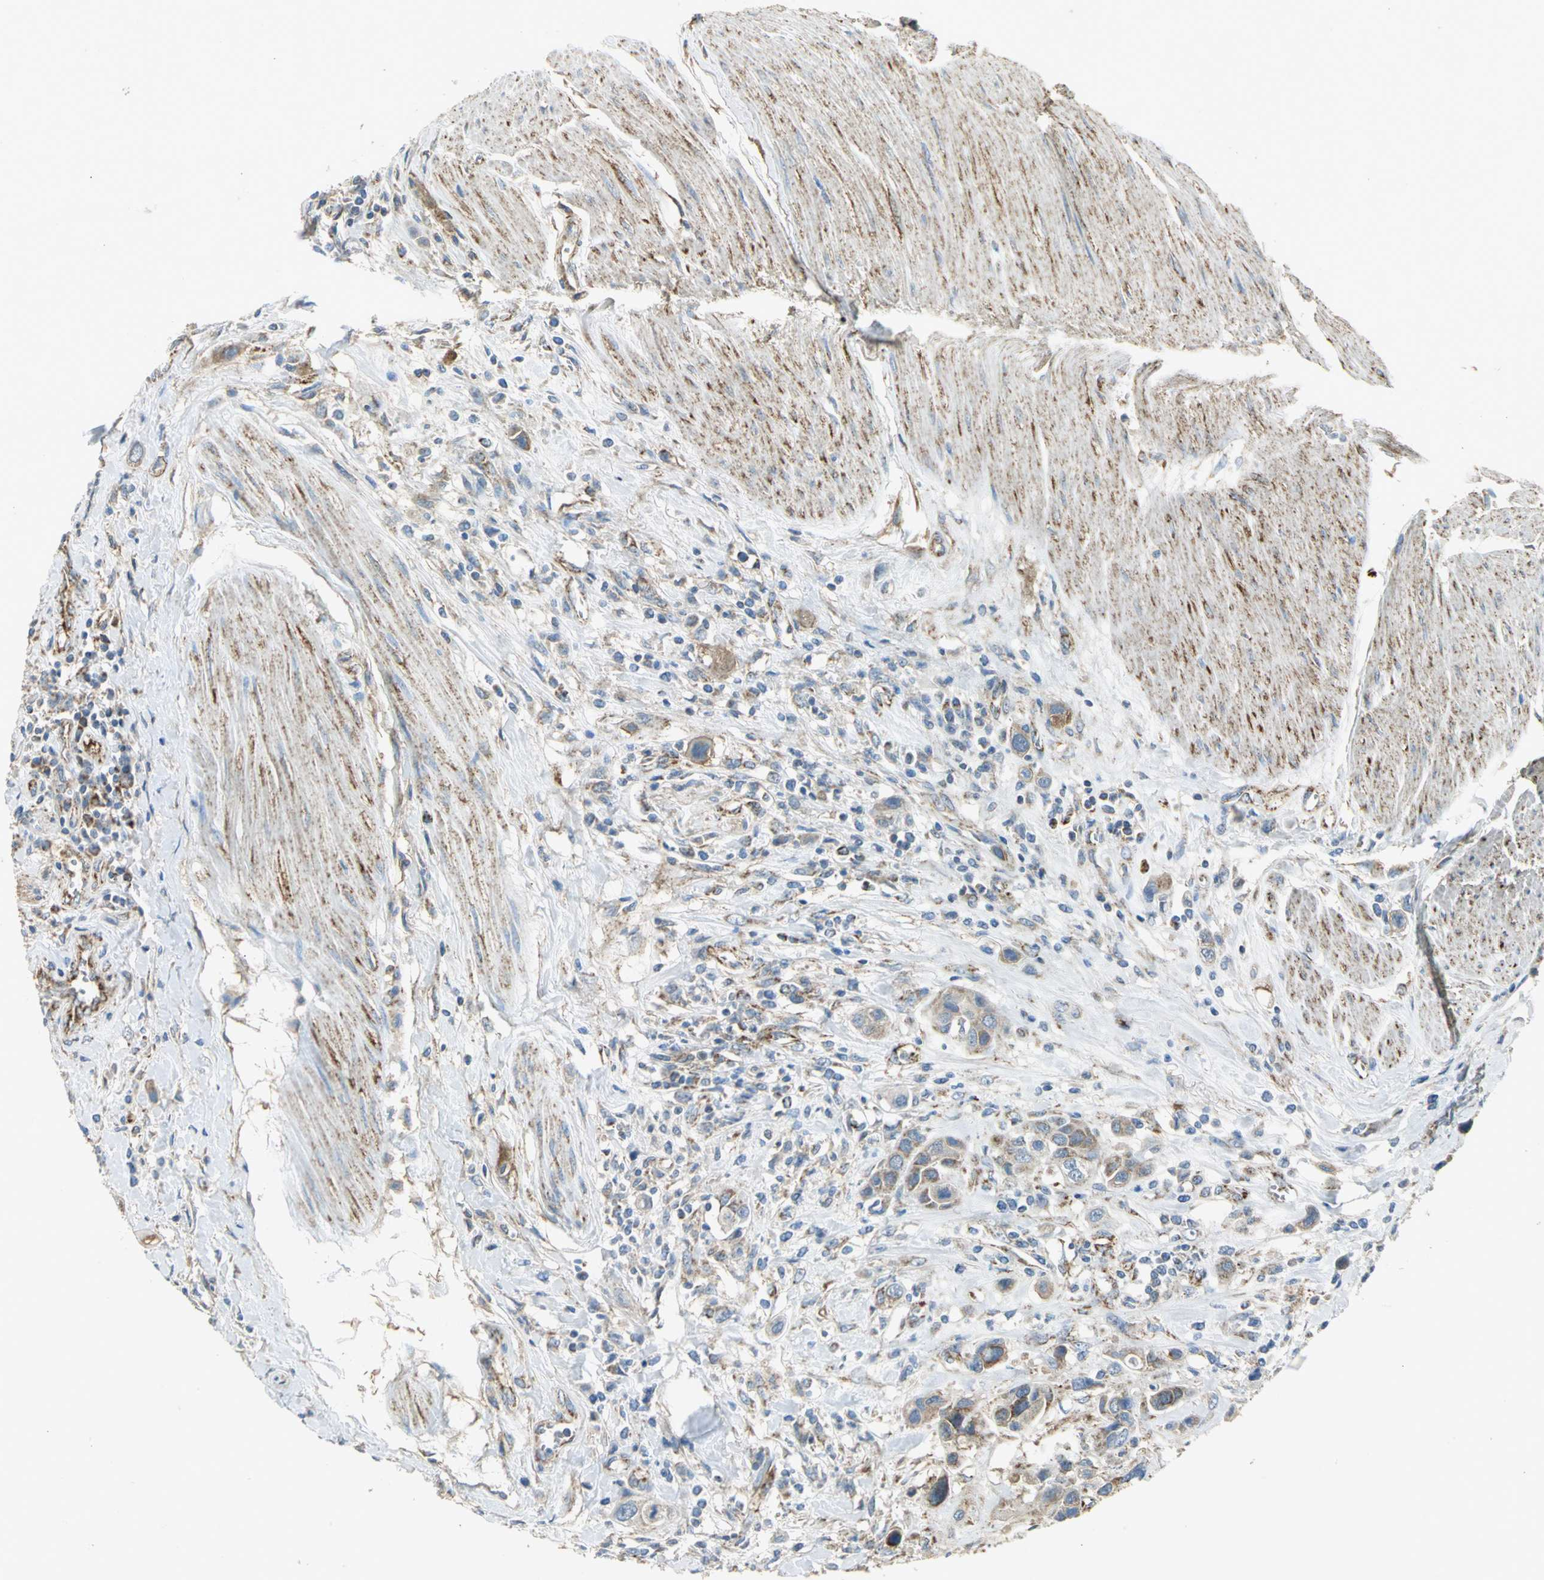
{"staining": {"intensity": "moderate", "quantity": "25%-75%", "location": "cytoplasmic/membranous"}, "tissue": "urothelial cancer", "cell_type": "Tumor cells", "image_type": "cancer", "snomed": [{"axis": "morphology", "description": "Urothelial carcinoma, High grade"}, {"axis": "topography", "description": "Urinary bladder"}], "caption": "IHC (DAB) staining of urothelial cancer displays moderate cytoplasmic/membranous protein positivity in about 25%-75% of tumor cells.", "gene": "NDUFB5", "patient": {"sex": "male", "age": 50}}